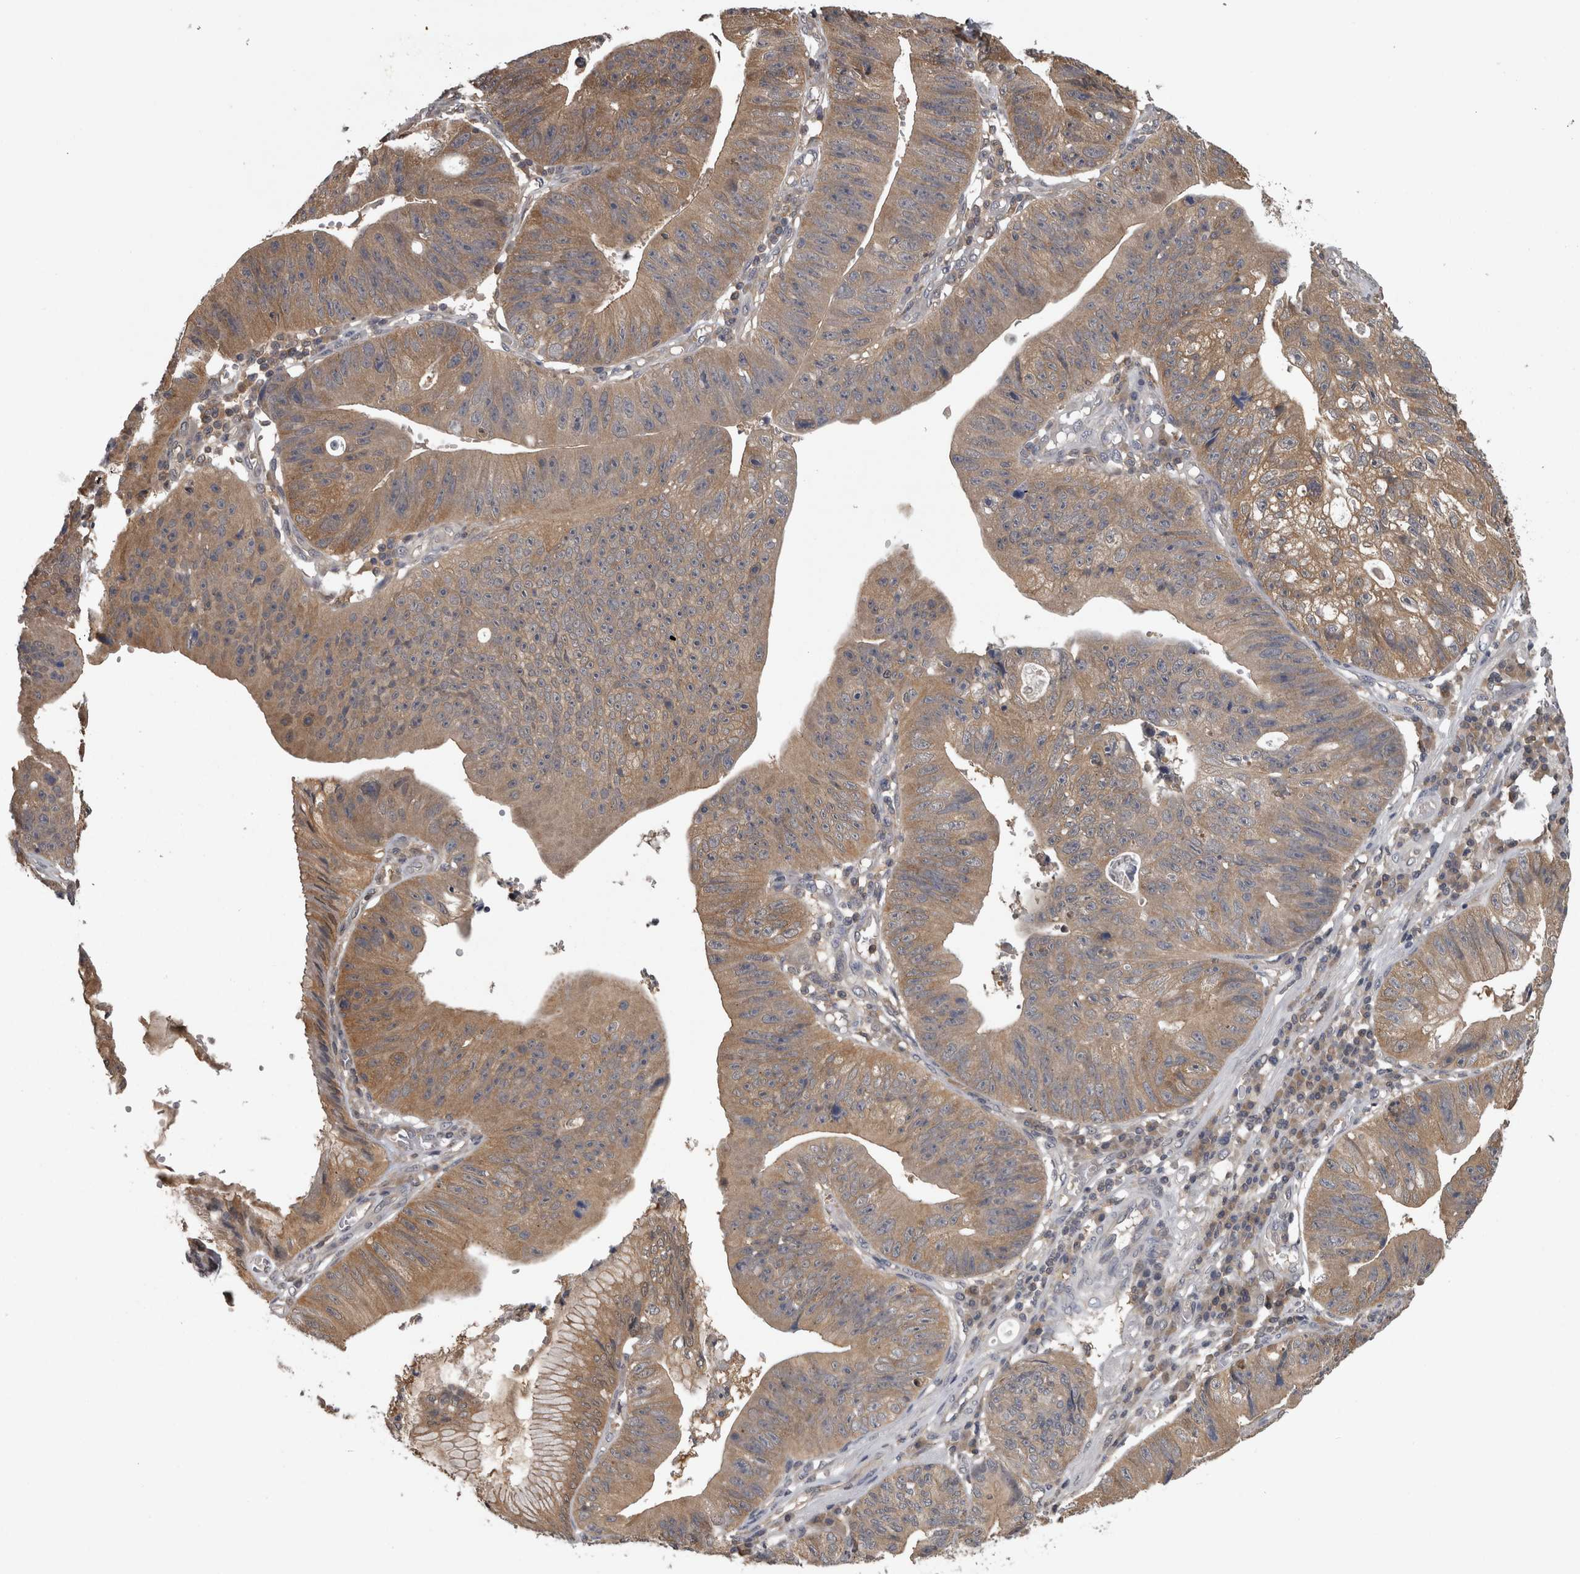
{"staining": {"intensity": "weak", "quantity": "25%-75%", "location": "cytoplasmic/membranous"}, "tissue": "stomach cancer", "cell_type": "Tumor cells", "image_type": "cancer", "snomed": [{"axis": "morphology", "description": "Adenocarcinoma, NOS"}, {"axis": "topography", "description": "Stomach"}], "caption": "There is low levels of weak cytoplasmic/membranous expression in tumor cells of adenocarcinoma (stomach), as demonstrated by immunohistochemical staining (brown color).", "gene": "APRT", "patient": {"sex": "male", "age": 59}}